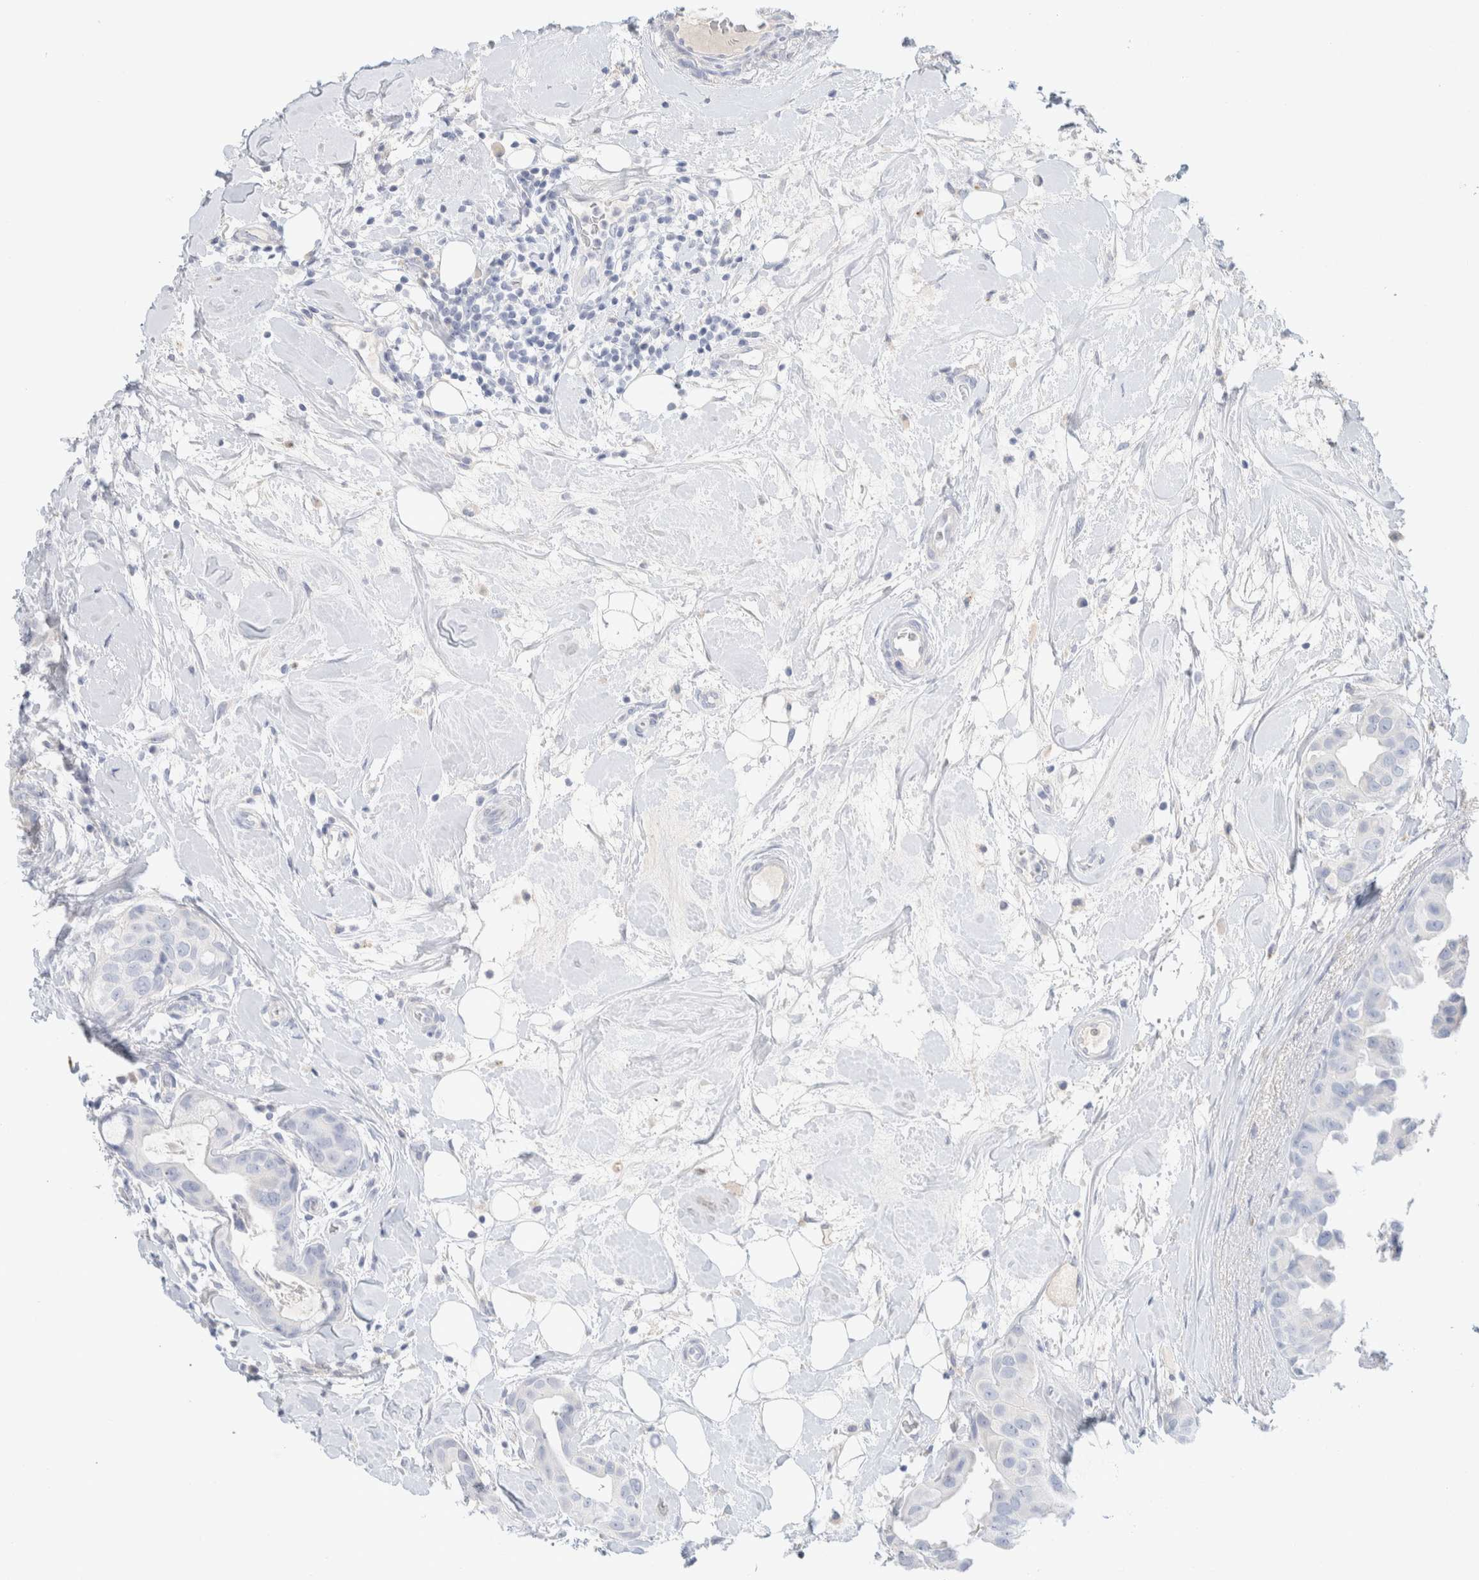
{"staining": {"intensity": "negative", "quantity": "none", "location": "none"}, "tissue": "breast cancer", "cell_type": "Tumor cells", "image_type": "cancer", "snomed": [{"axis": "morphology", "description": "Duct carcinoma"}, {"axis": "topography", "description": "Breast"}], "caption": "Tumor cells show no significant protein expression in breast invasive ductal carcinoma.", "gene": "CPQ", "patient": {"sex": "female", "age": 40}}